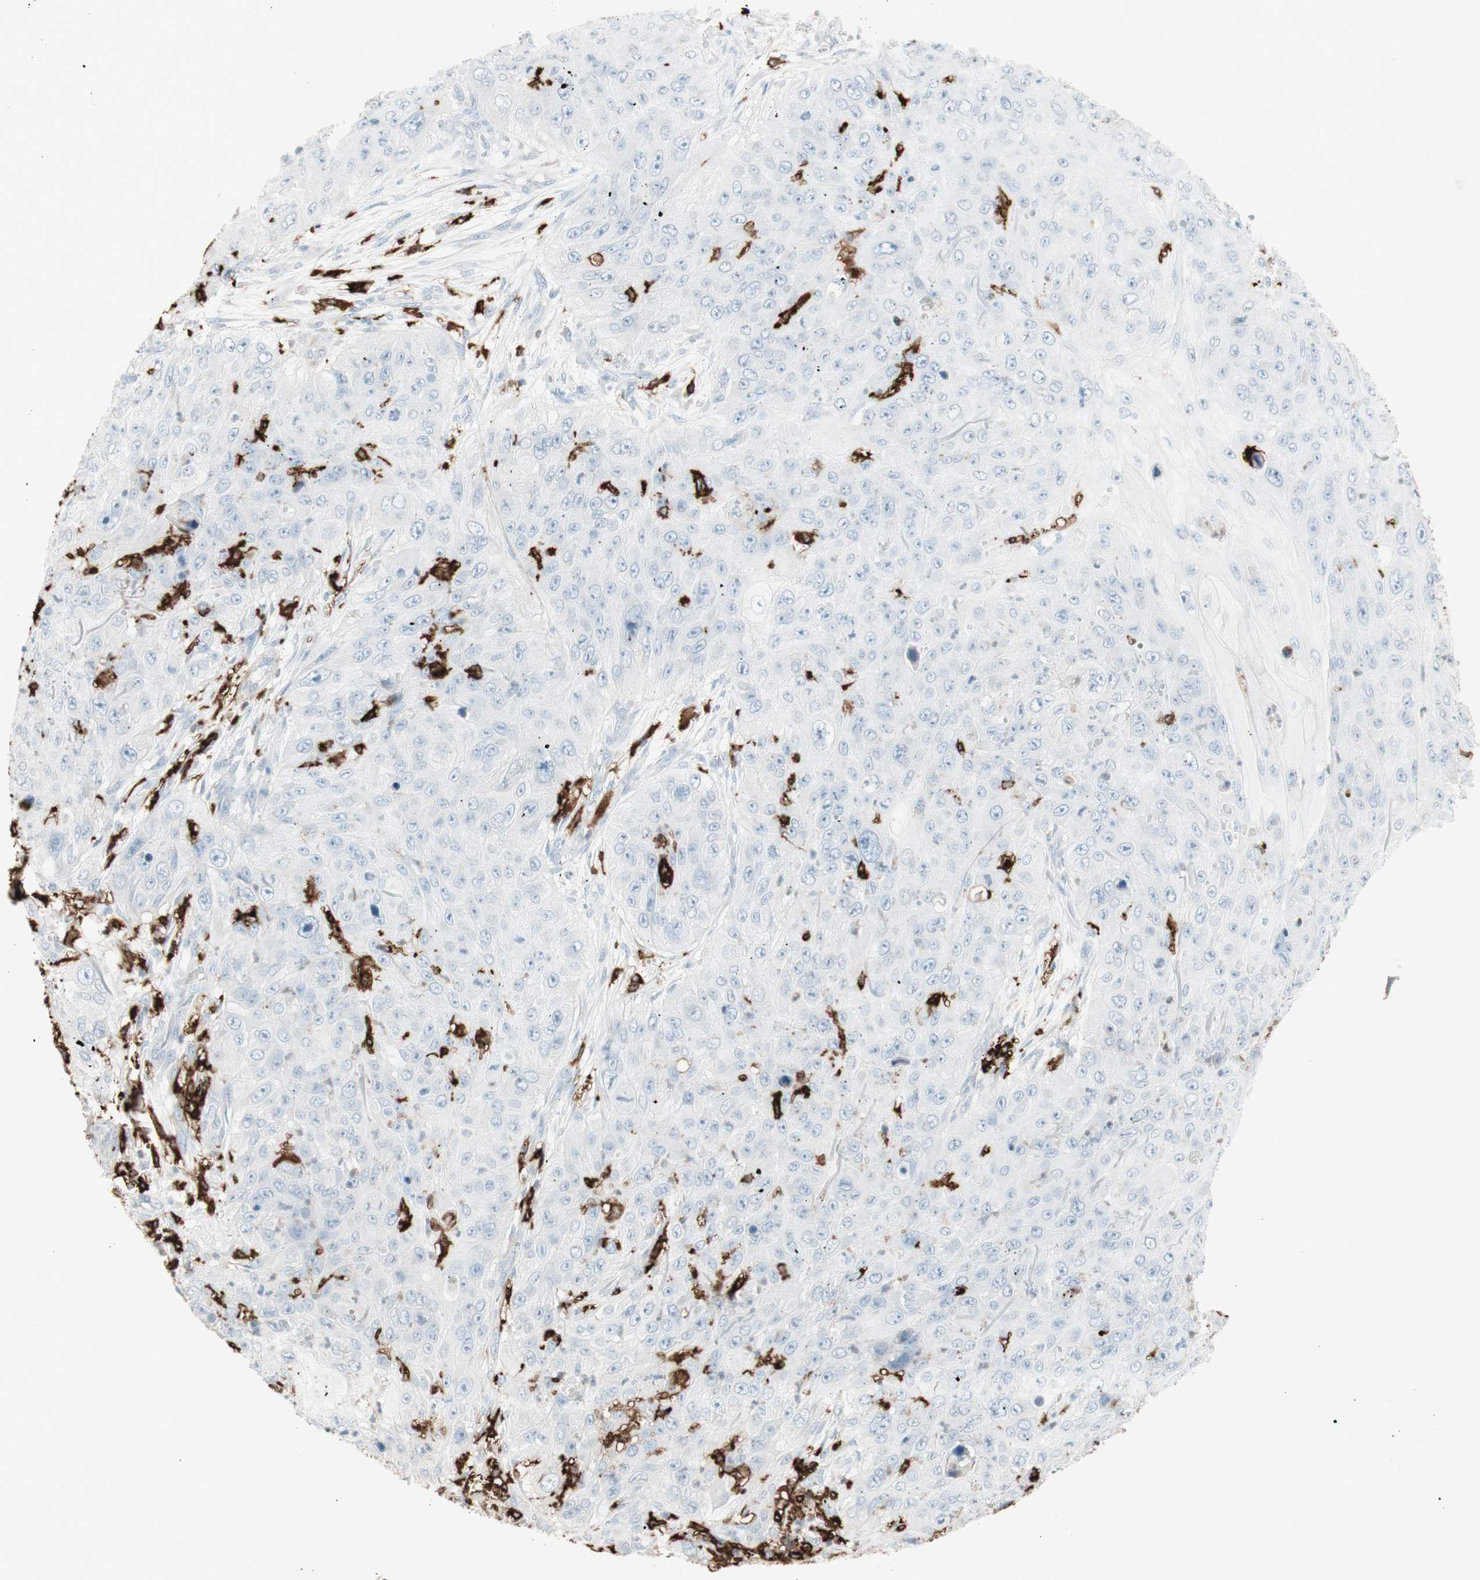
{"staining": {"intensity": "negative", "quantity": "none", "location": "none"}, "tissue": "skin cancer", "cell_type": "Tumor cells", "image_type": "cancer", "snomed": [{"axis": "morphology", "description": "Squamous cell carcinoma, NOS"}, {"axis": "topography", "description": "Skin"}], "caption": "A micrograph of skin cancer (squamous cell carcinoma) stained for a protein displays no brown staining in tumor cells.", "gene": "HLA-DPB1", "patient": {"sex": "female", "age": 80}}